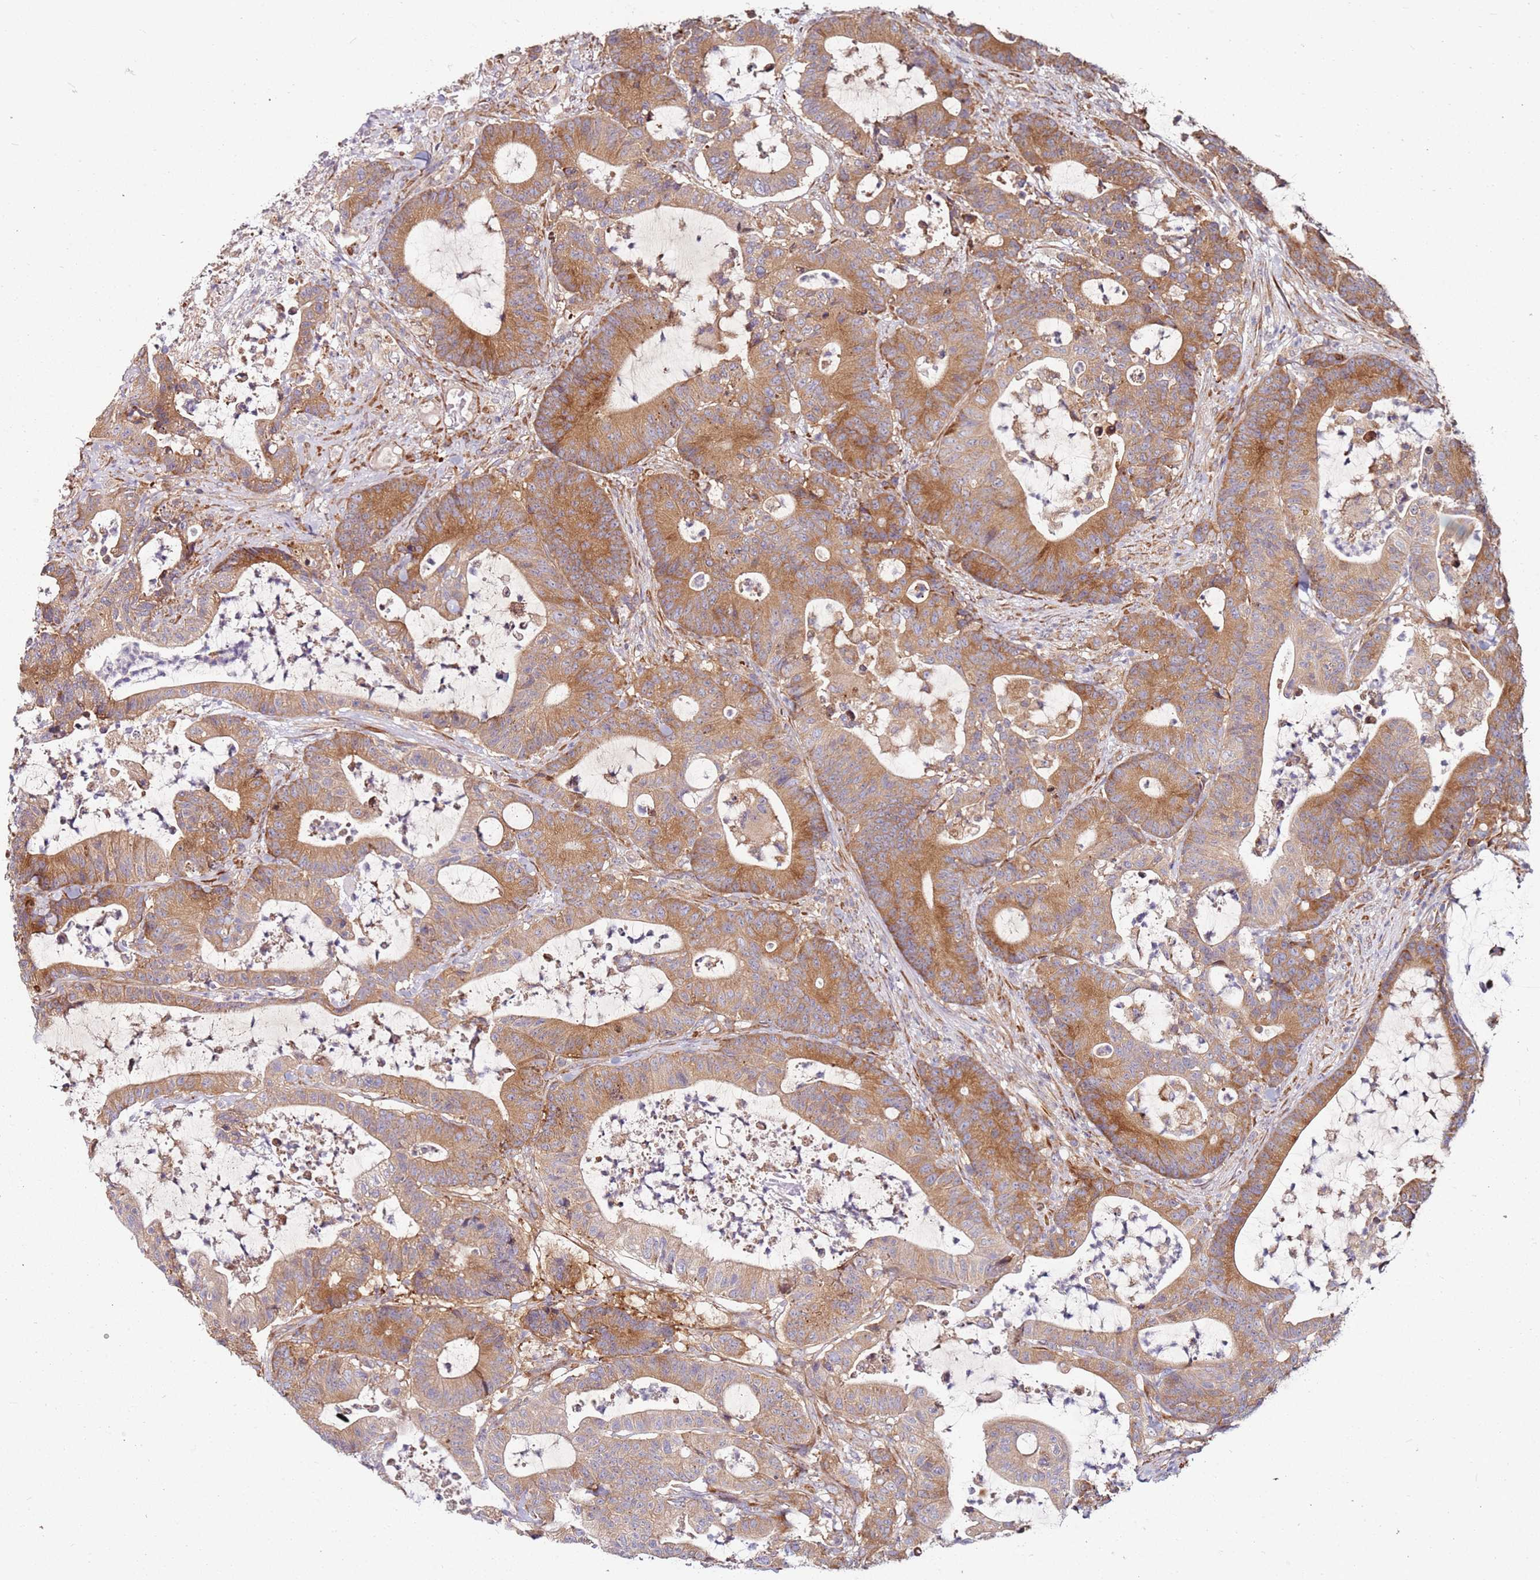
{"staining": {"intensity": "moderate", "quantity": ">75%", "location": "cytoplasmic/membranous"}, "tissue": "colorectal cancer", "cell_type": "Tumor cells", "image_type": "cancer", "snomed": [{"axis": "morphology", "description": "Adenocarcinoma, NOS"}, {"axis": "topography", "description": "Colon"}], "caption": "Immunohistochemical staining of human adenocarcinoma (colorectal) displays medium levels of moderate cytoplasmic/membranous protein staining in approximately >75% of tumor cells.", "gene": "RPS3A", "patient": {"sex": "female", "age": 84}}